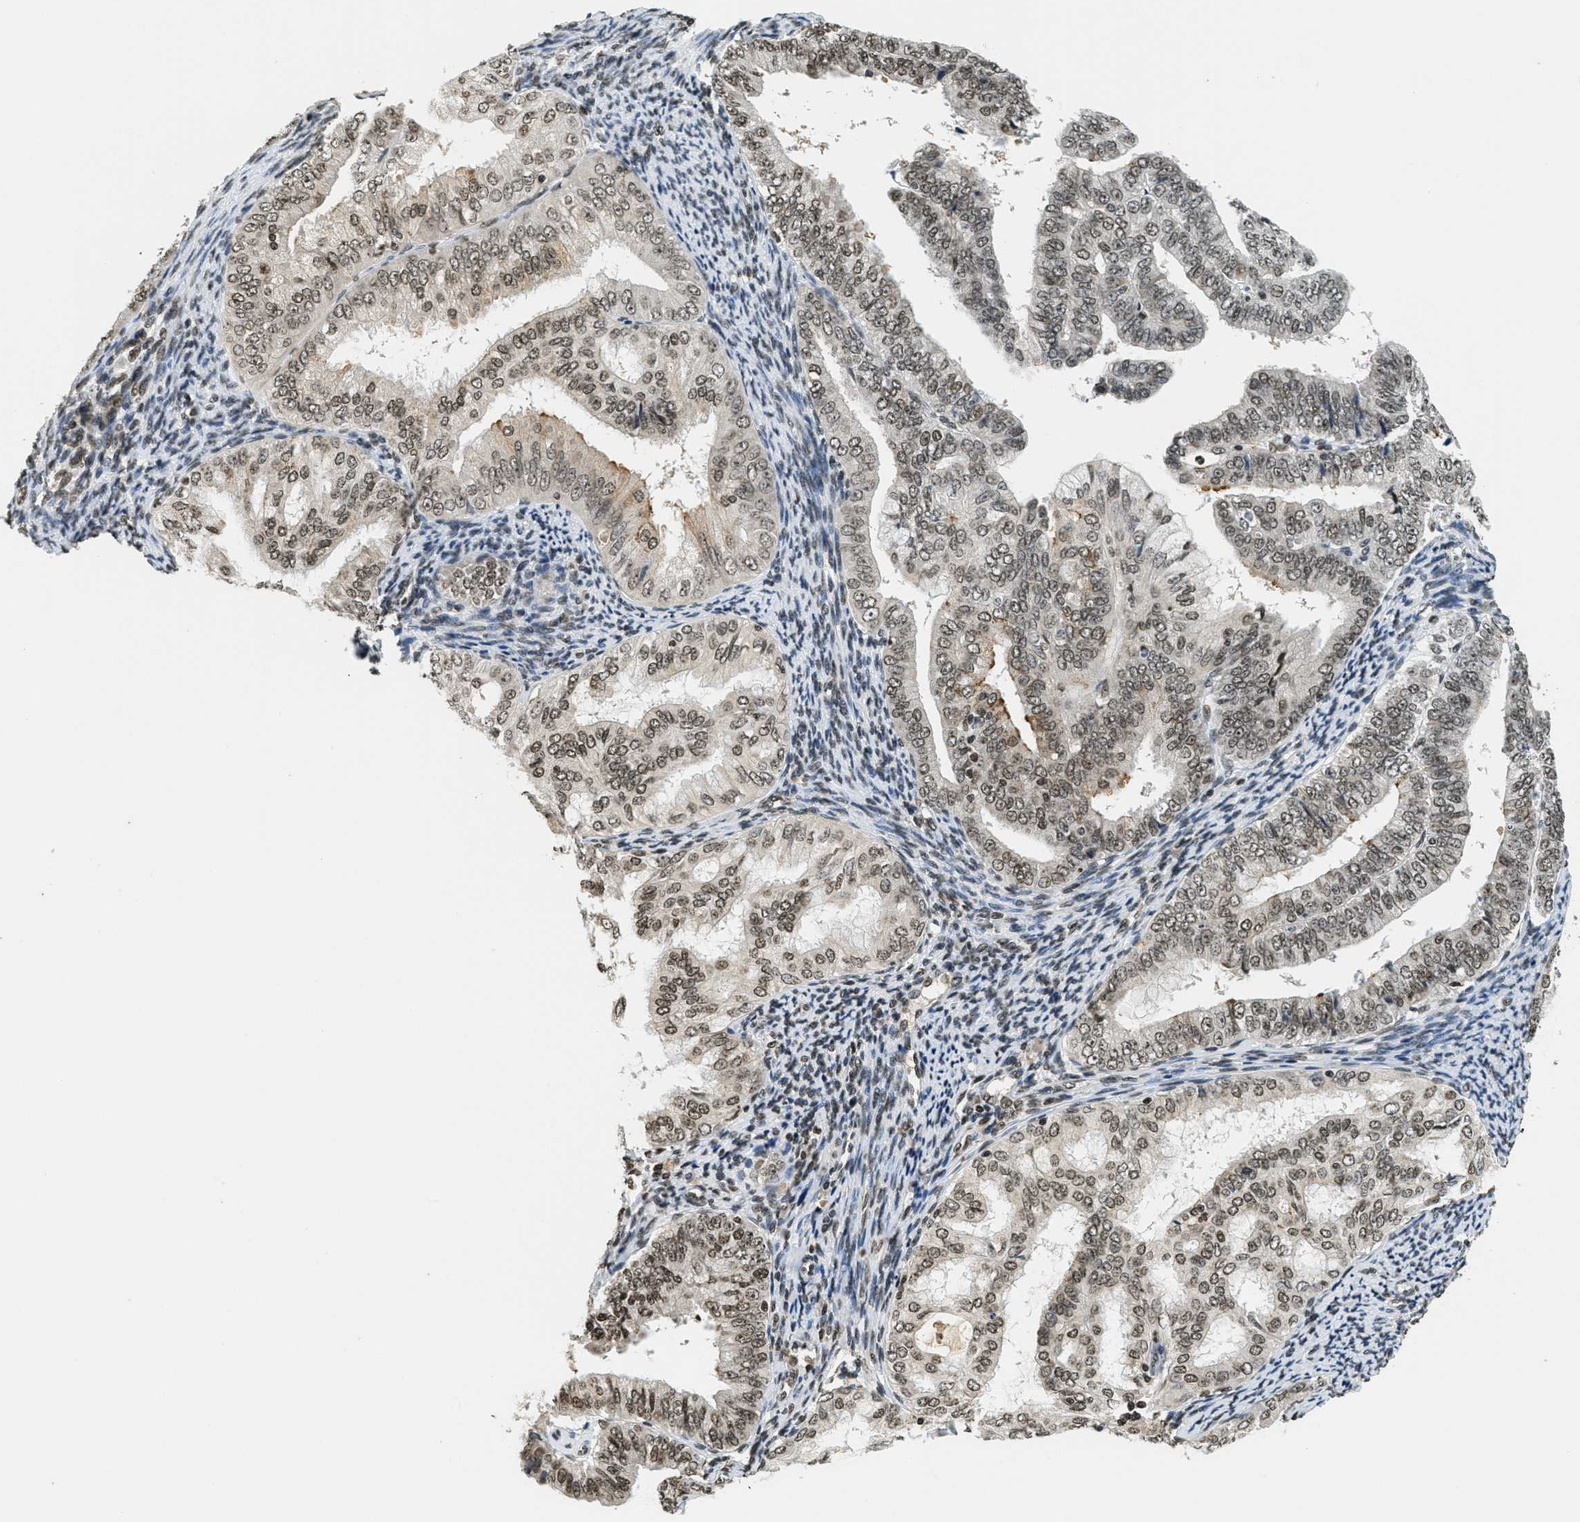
{"staining": {"intensity": "moderate", "quantity": ">75%", "location": "nuclear"}, "tissue": "endometrial cancer", "cell_type": "Tumor cells", "image_type": "cancer", "snomed": [{"axis": "morphology", "description": "Adenocarcinoma, NOS"}, {"axis": "topography", "description": "Endometrium"}], "caption": "Tumor cells demonstrate moderate nuclear positivity in approximately >75% of cells in endometrial cancer.", "gene": "LDB2", "patient": {"sex": "female", "age": 63}}